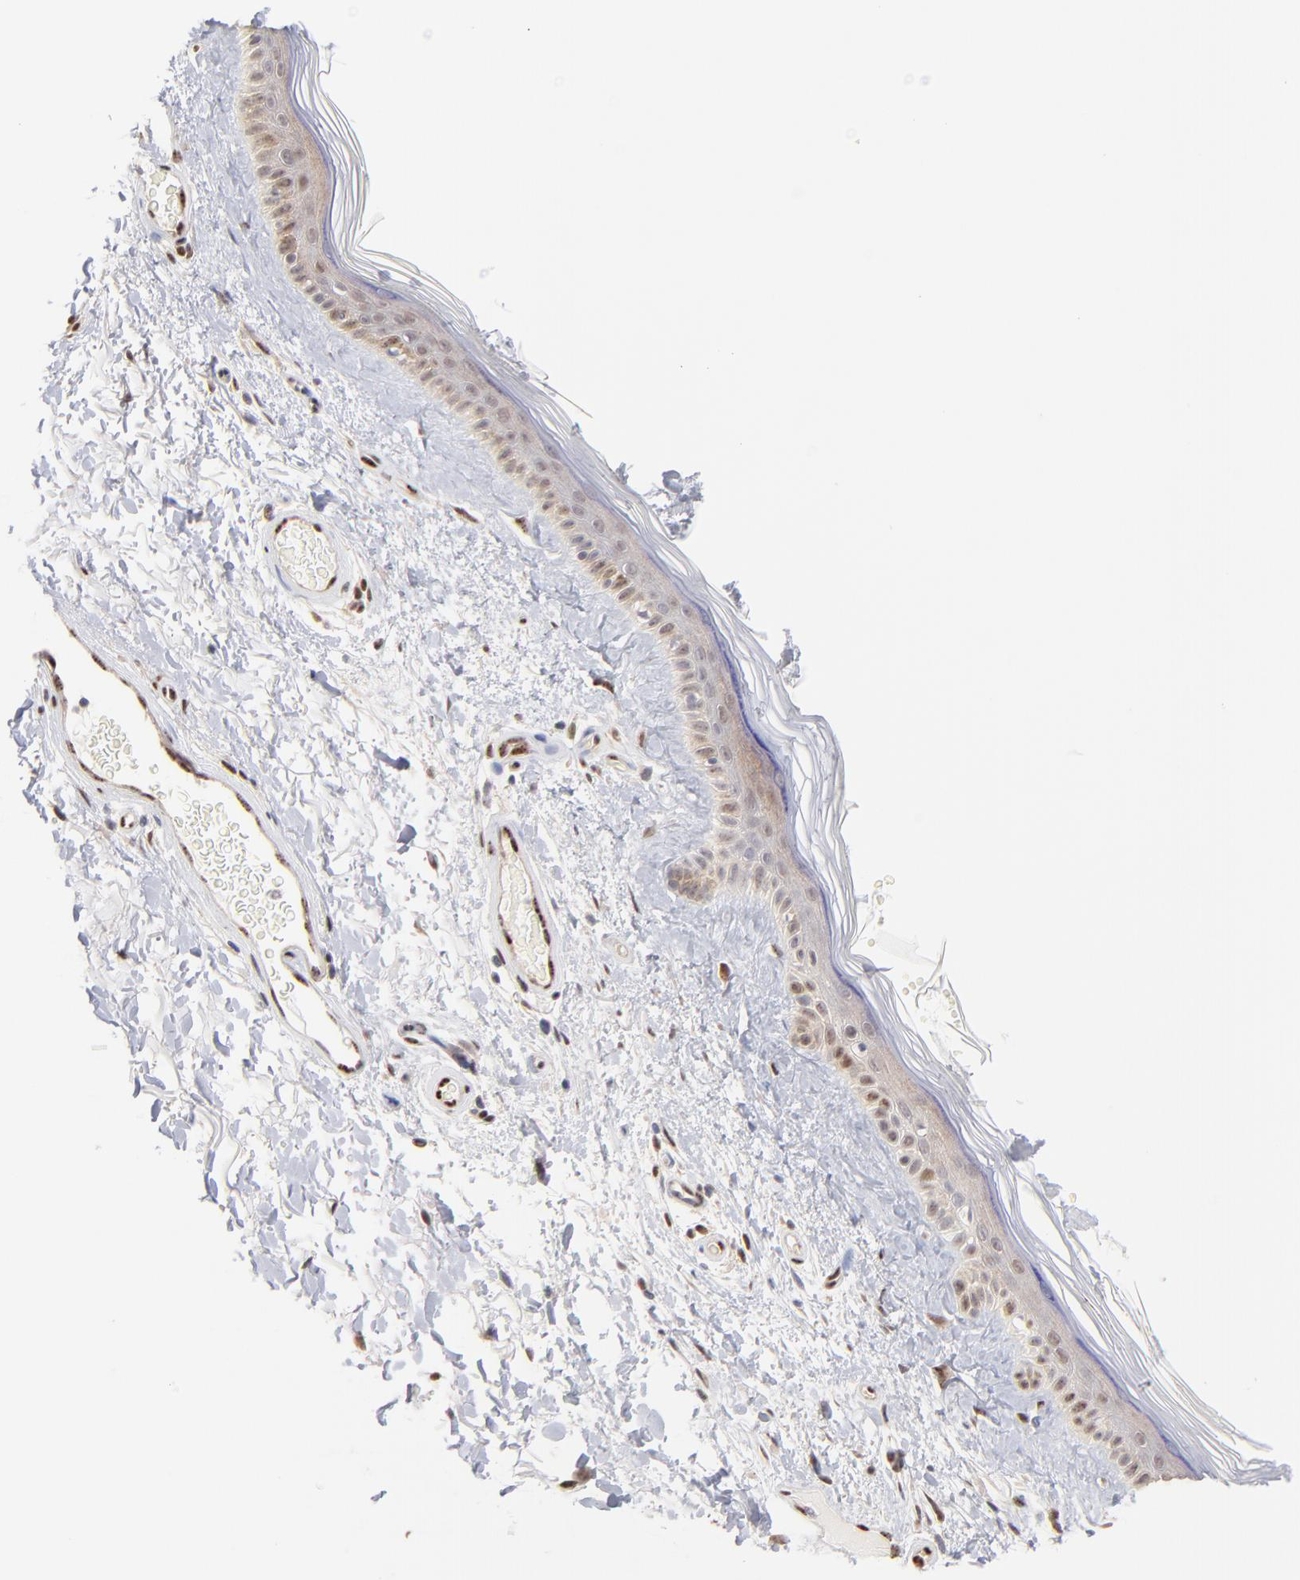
{"staining": {"intensity": "moderate", "quantity": ">75%", "location": "nuclear"}, "tissue": "skin", "cell_type": "Fibroblasts", "image_type": "normal", "snomed": [{"axis": "morphology", "description": "Normal tissue, NOS"}, {"axis": "topography", "description": "Skin"}], "caption": "Immunohistochemistry (IHC) image of normal human skin stained for a protein (brown), which reveals medium levels of moderate nuclear expression in about >75% of fibroblasts.", "gene": "STAT3", "patient": {"sex": "male", "age": 63}}